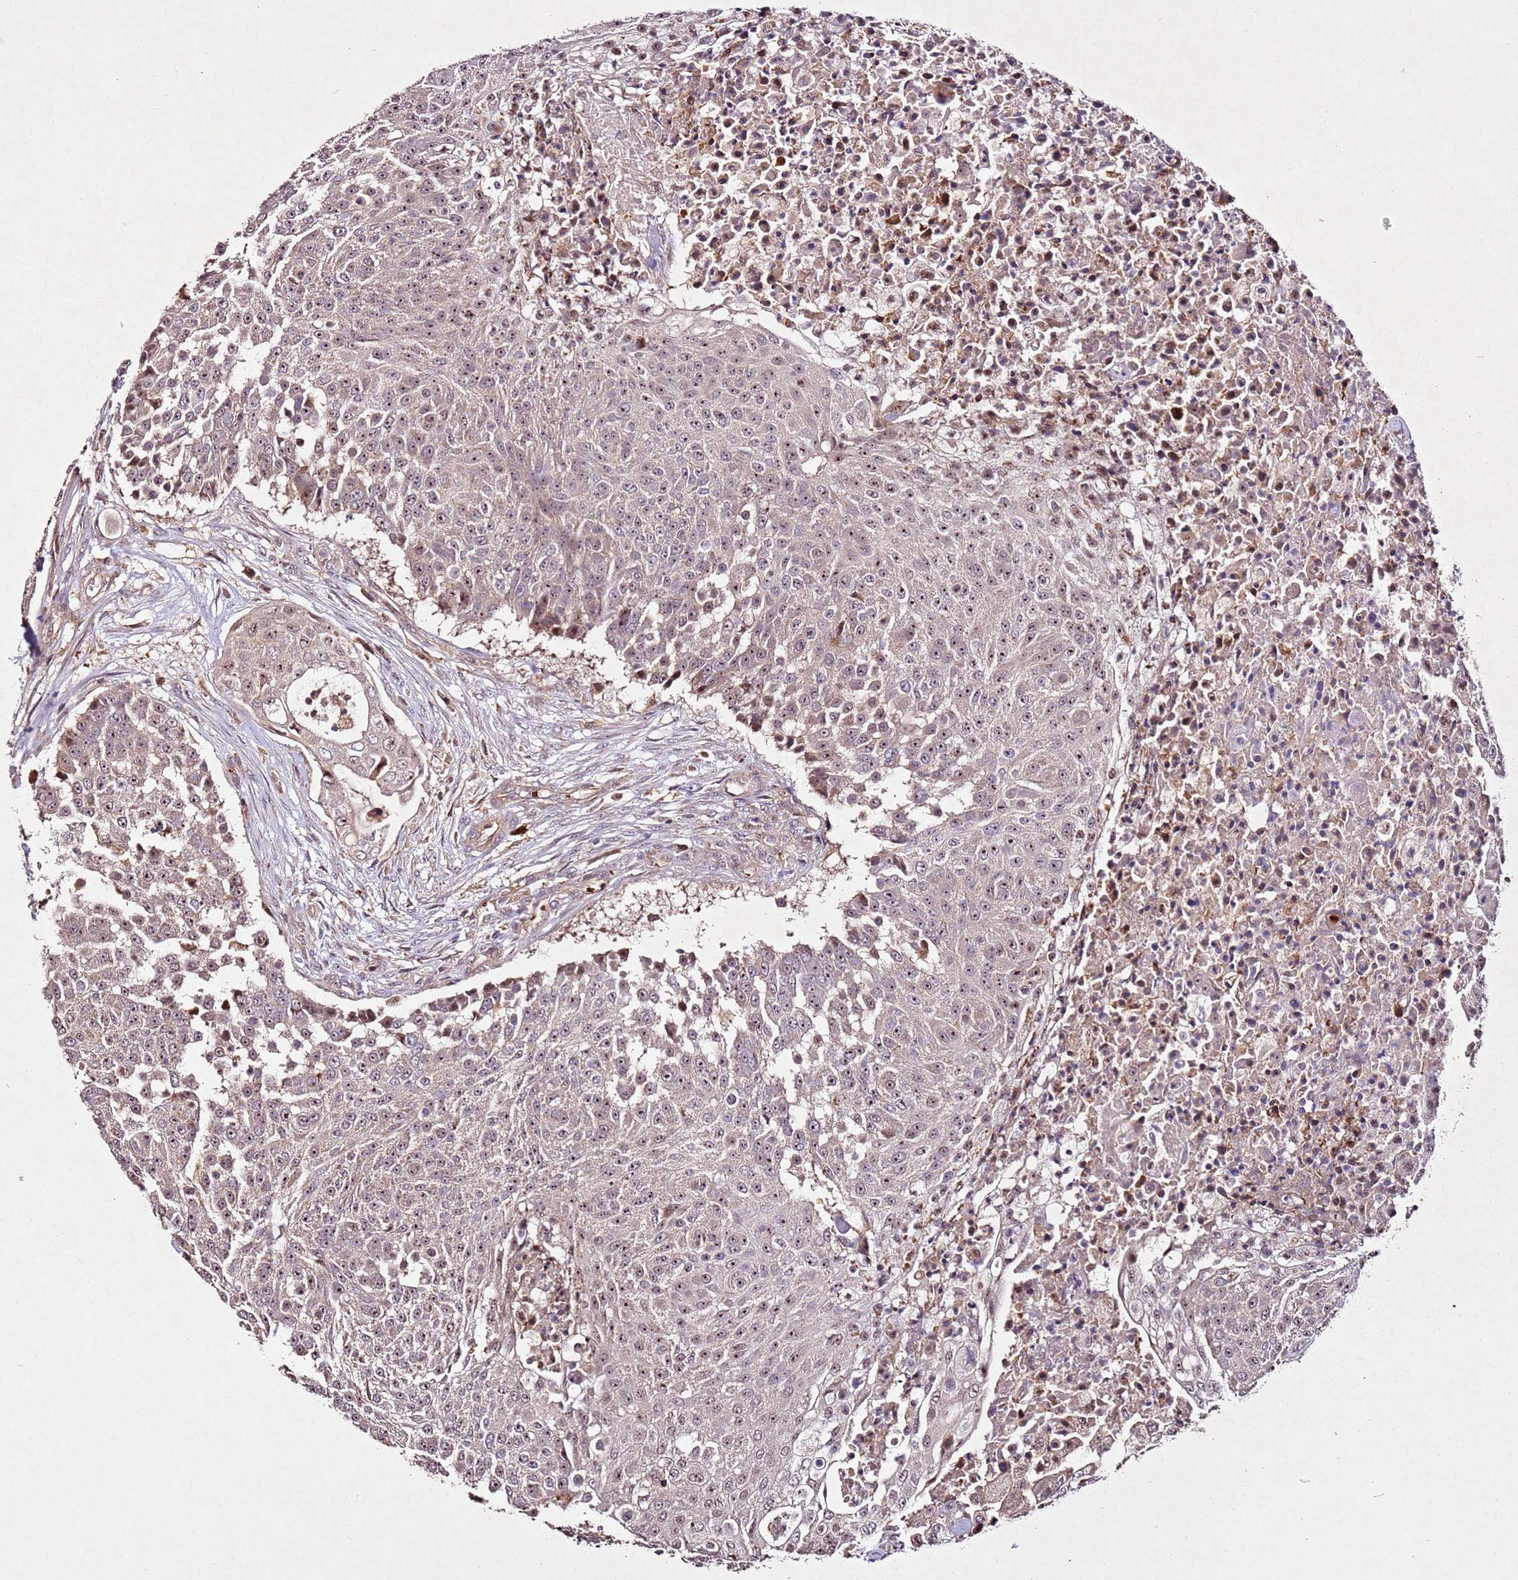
{"staining": {"intensity": "moderate", "quantity": ">75%", "location": "nuclear"}, "tissue": "urothelial cancer", "cell_type": "Tumor cells", "image_type": "cancer", "snomed": [{"axis": "morphology", "description": "Urothelial carcinoma, High grade"}, {"axis": "topography", "description": "Urinary bladder"}], "caption": "Tumor cells display moderate nuclear positivity in about >75% of cells in urothelial cancer.", "gene": "PTMA", "patient": {"sex": "female", "age": 63}}